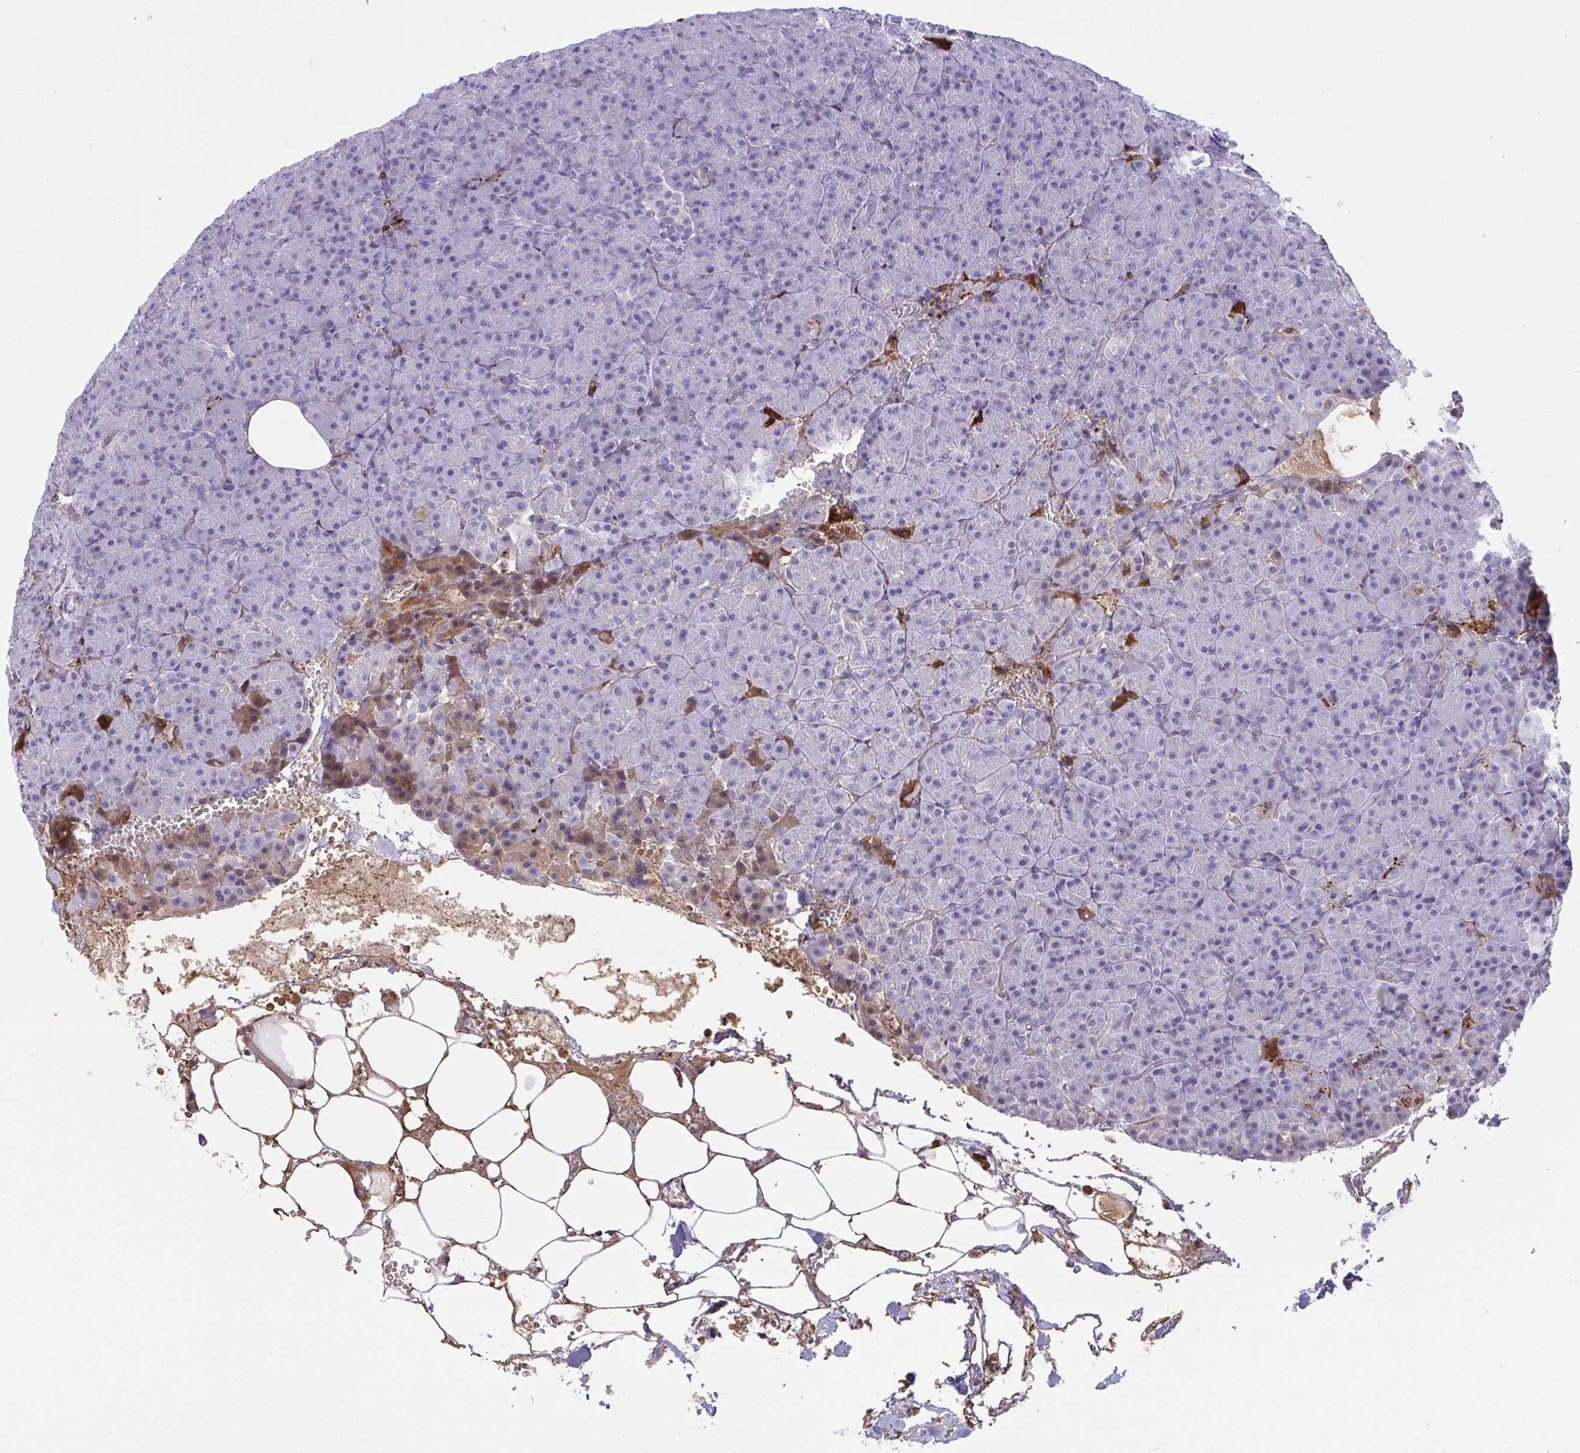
{"staining": {"intensity": "moderate", "quantity": "<25%", "location": "cytoplasmic/membranous"}, "tissue": "pancreas", "cell_type": "Exocrine glandular cells", "image_type": "normal", "snomed": [{"axis": "morphology", "description": "Normal tissue, NOS"}, {"axis": "topography", "description": "Pancreas"}], "caption": "About <25% of exocrine glandular cells in benign pancreas show moderate cytoplasmic/membranous protein staining as visualized by brown immunohistochemical staining.", "gene": "F2", "patient": {"sex": "female", "age": 74}}